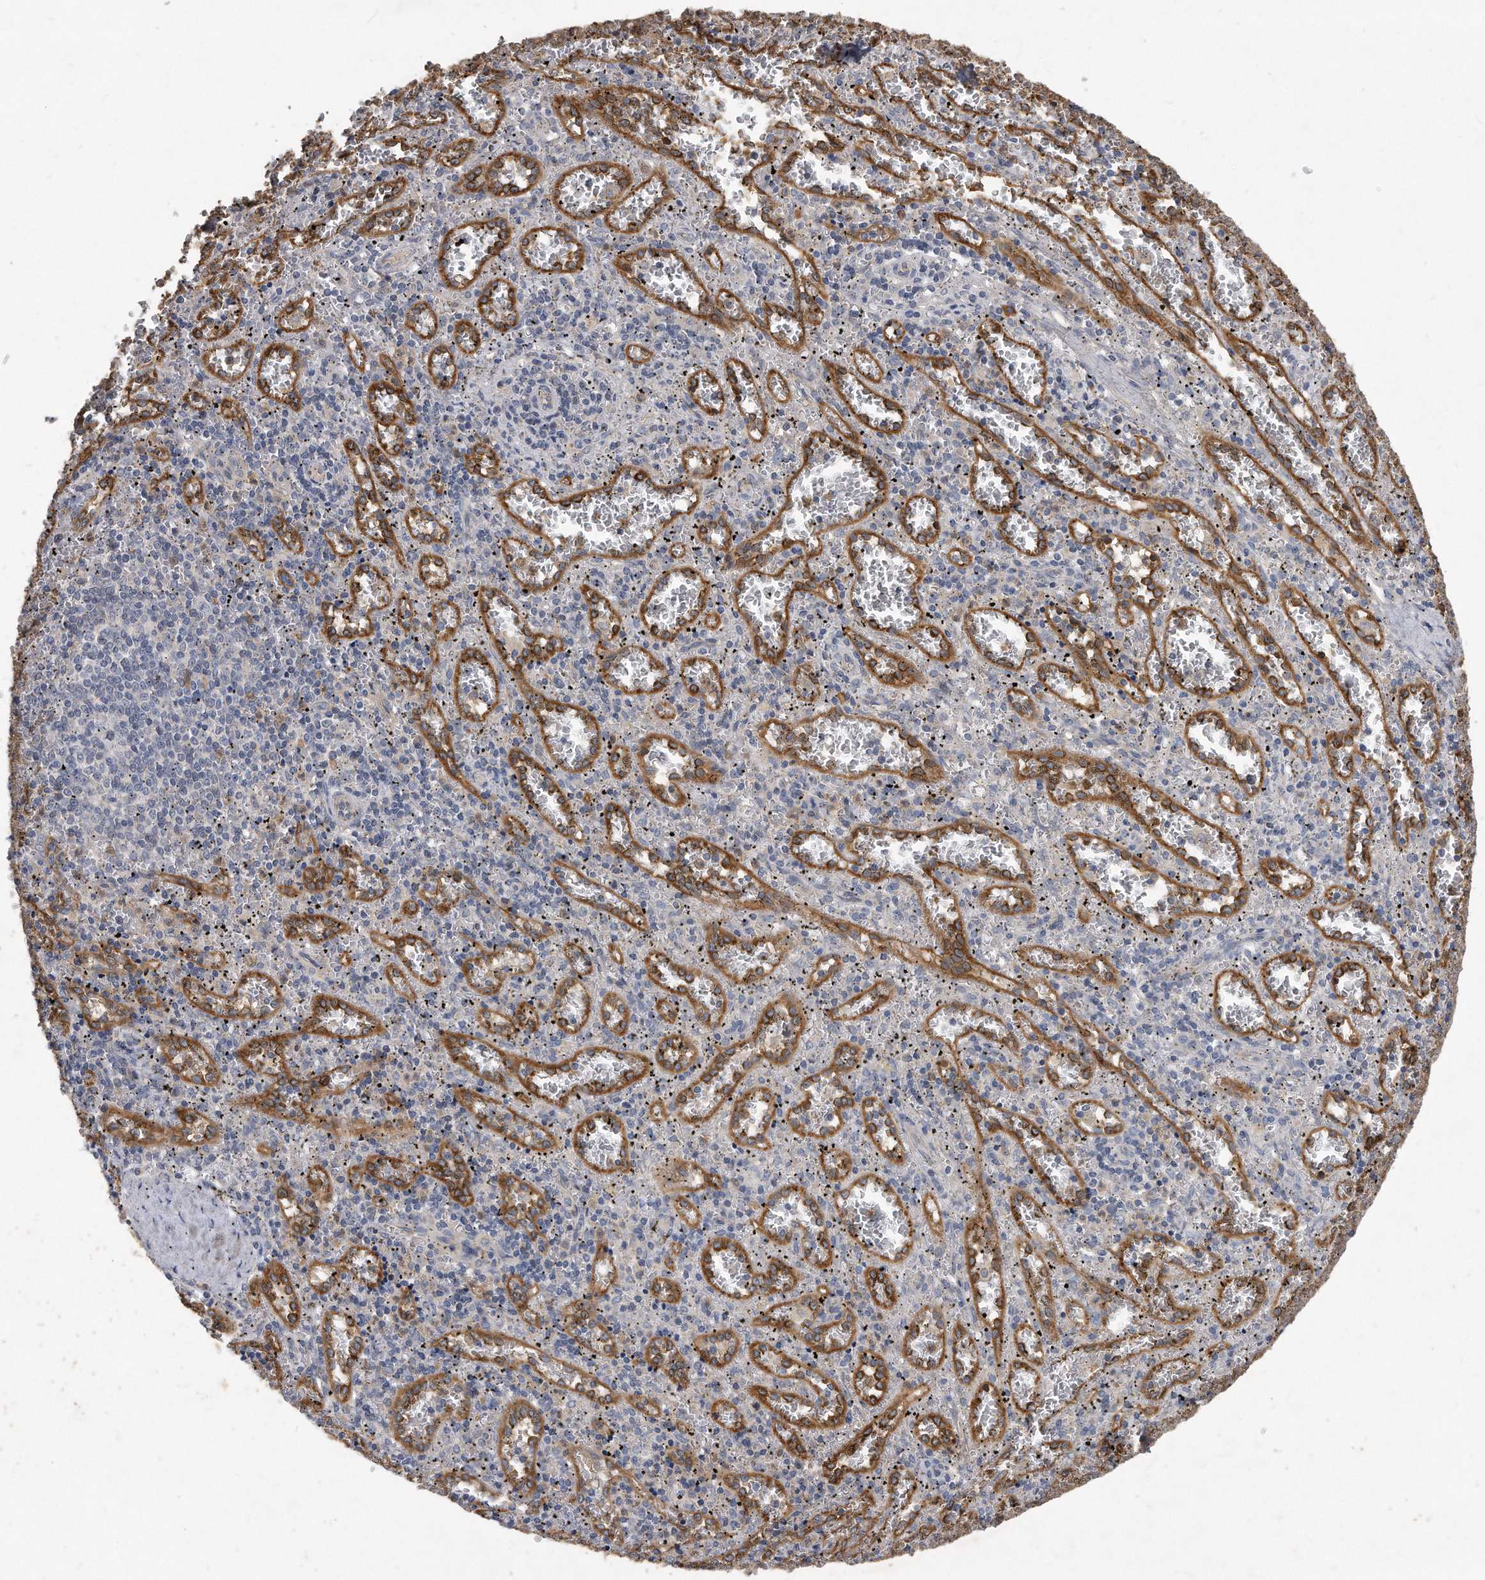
{"staining": {"intensity": "negative", "quantity": "none", "location": "none"}, "tissue": "spleen", "cell_type": "Cells in red pulp", "image_type": "normal", "snomed": [{"axis": "morphology", "description": "Normal tissue, NOS"}, {"axis": "topography", "description": "Spleen"}], "caption": "A high-resolution micrograph shows IHC staining of benign spleen, which shows no significant expression in cells in red pulp.", "gene": "HOMER3", "patient": {"sex": "male", "age": 11}}